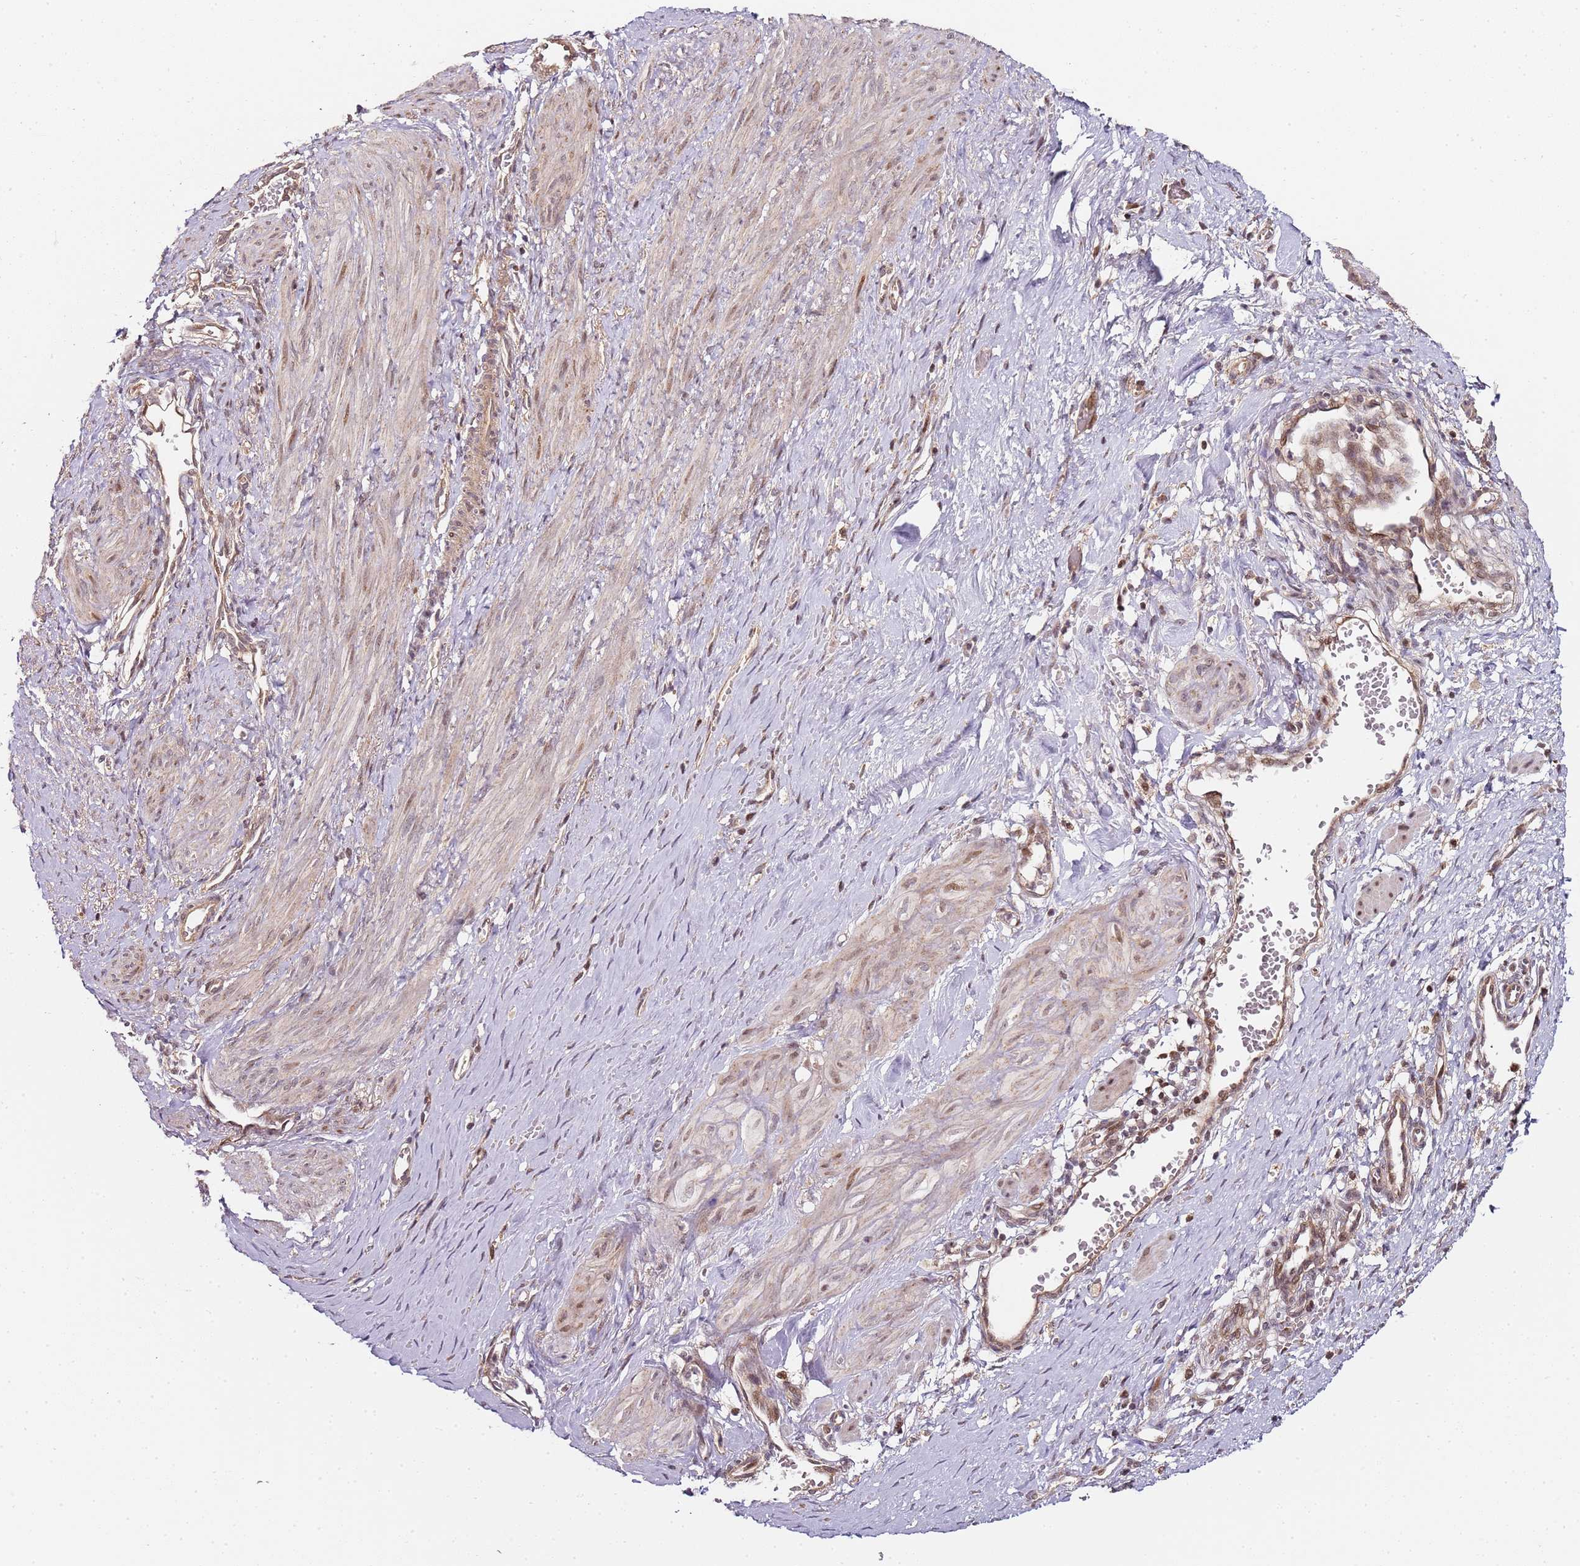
{"staining": {"intensity": "moderate", "quantity": "25%-75%", "location": "nuclear"}, "tissue": "smooth muscle", "cell_type": "Smooth muscle cells", "image_type": "normal", "snomed": [{"axis": "morphology", "description": "Normal tissue, NOS"}, {"axis": "topography", "description": "Endometrium"}], "caption": "Smooth muscle stained with immunohistochemistry (IHC) displays moderate nuclear staining in about 25%-75% of smooth muscle cells.", "gene": "EDC3", "patient": {"sex": "female", "age": 33}}